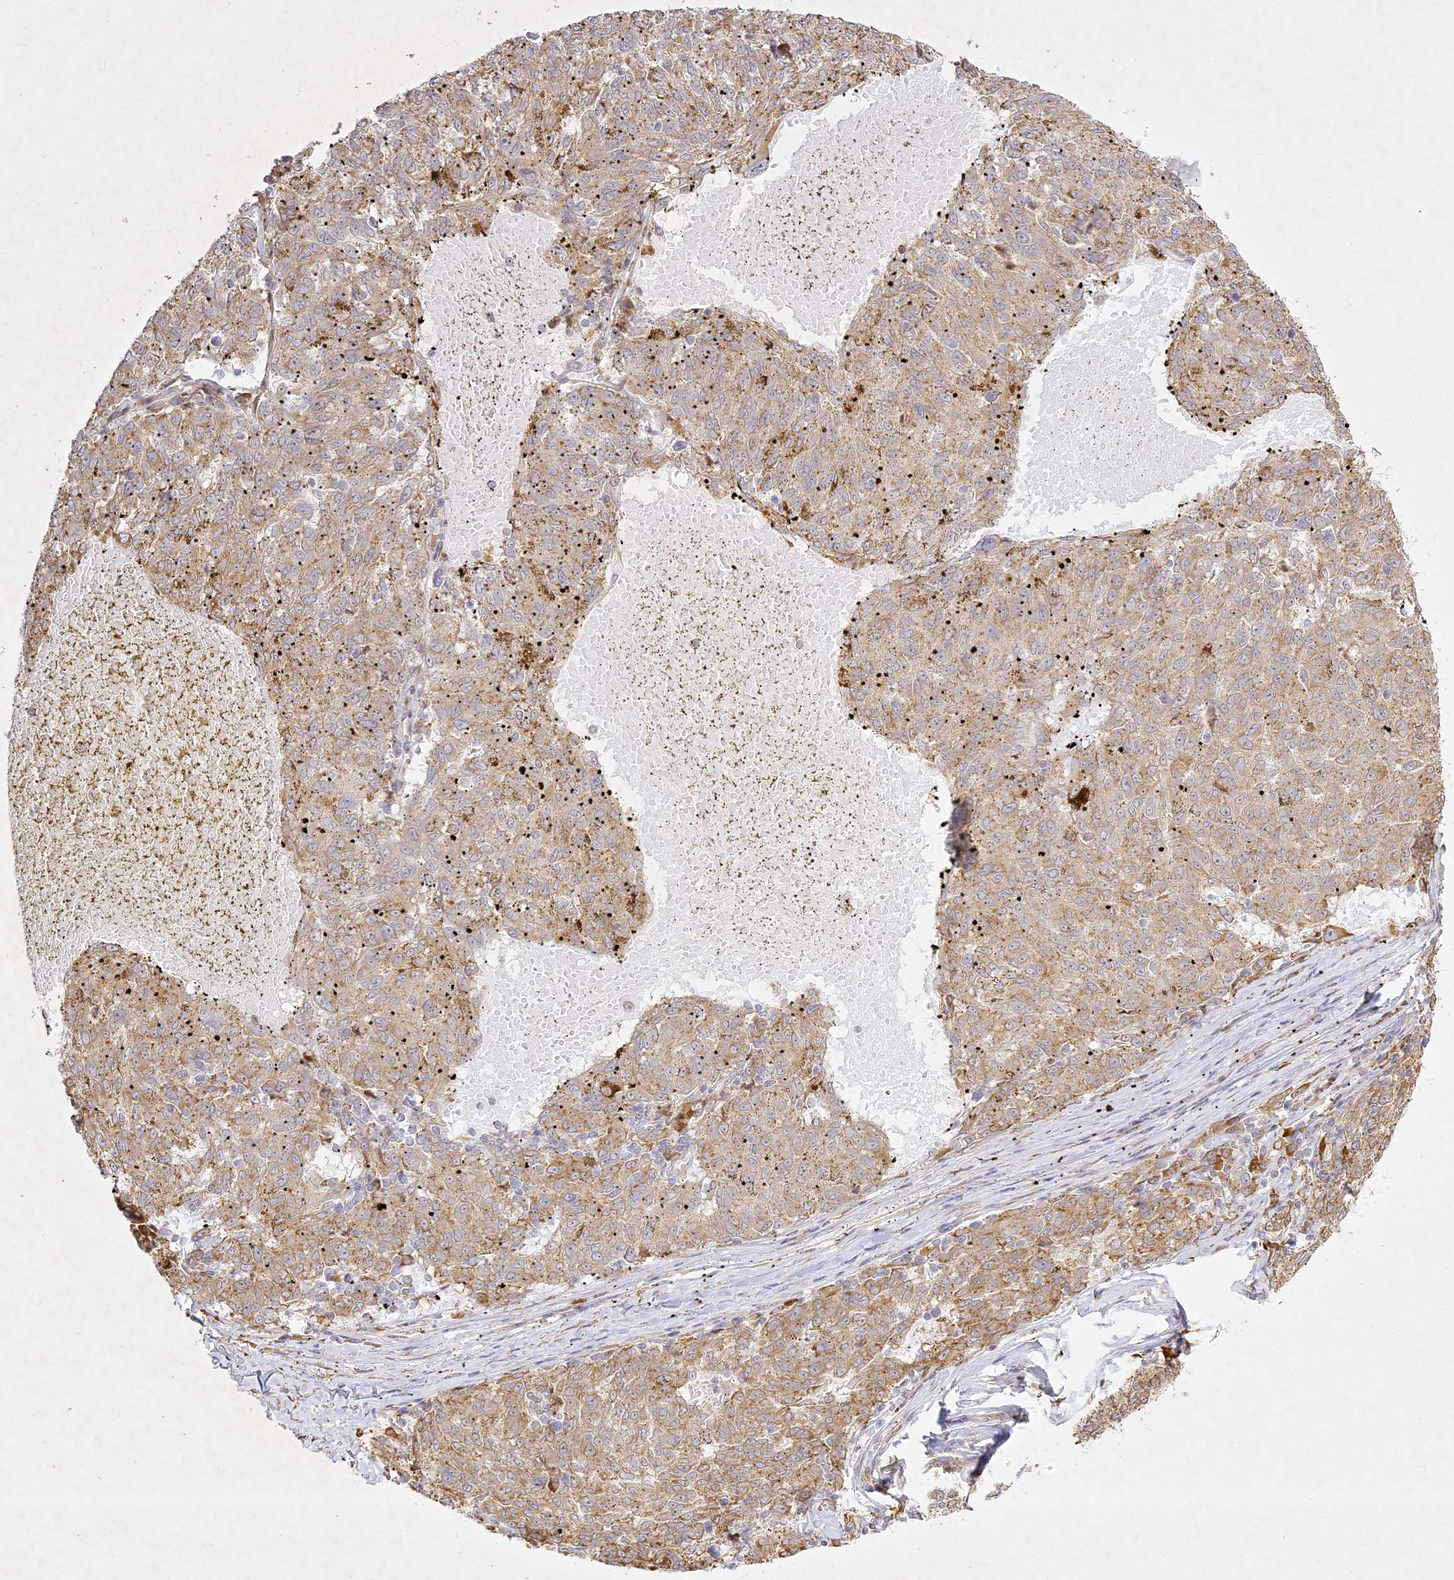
{"staining": {"intensity": "moderate", "quantity": ">75%", "location": "cytoplasmic/membranous"}, "tissue": "melanoma", "cell_type": "Tumor cells", "image_type": "cancer", "snomed": [{"axis": "morphology", "description": "Malignant melanoma, NOS"}, {"axis": "topography", "description": "Skin"}], "caption": "A histopathology image of melanoma stained for a protein reveals moderate cytoplasmic/membranous brown staining in tumor cells.", "gene": "SLC30A5", "patient": {"sex": "female", "age": 72}}